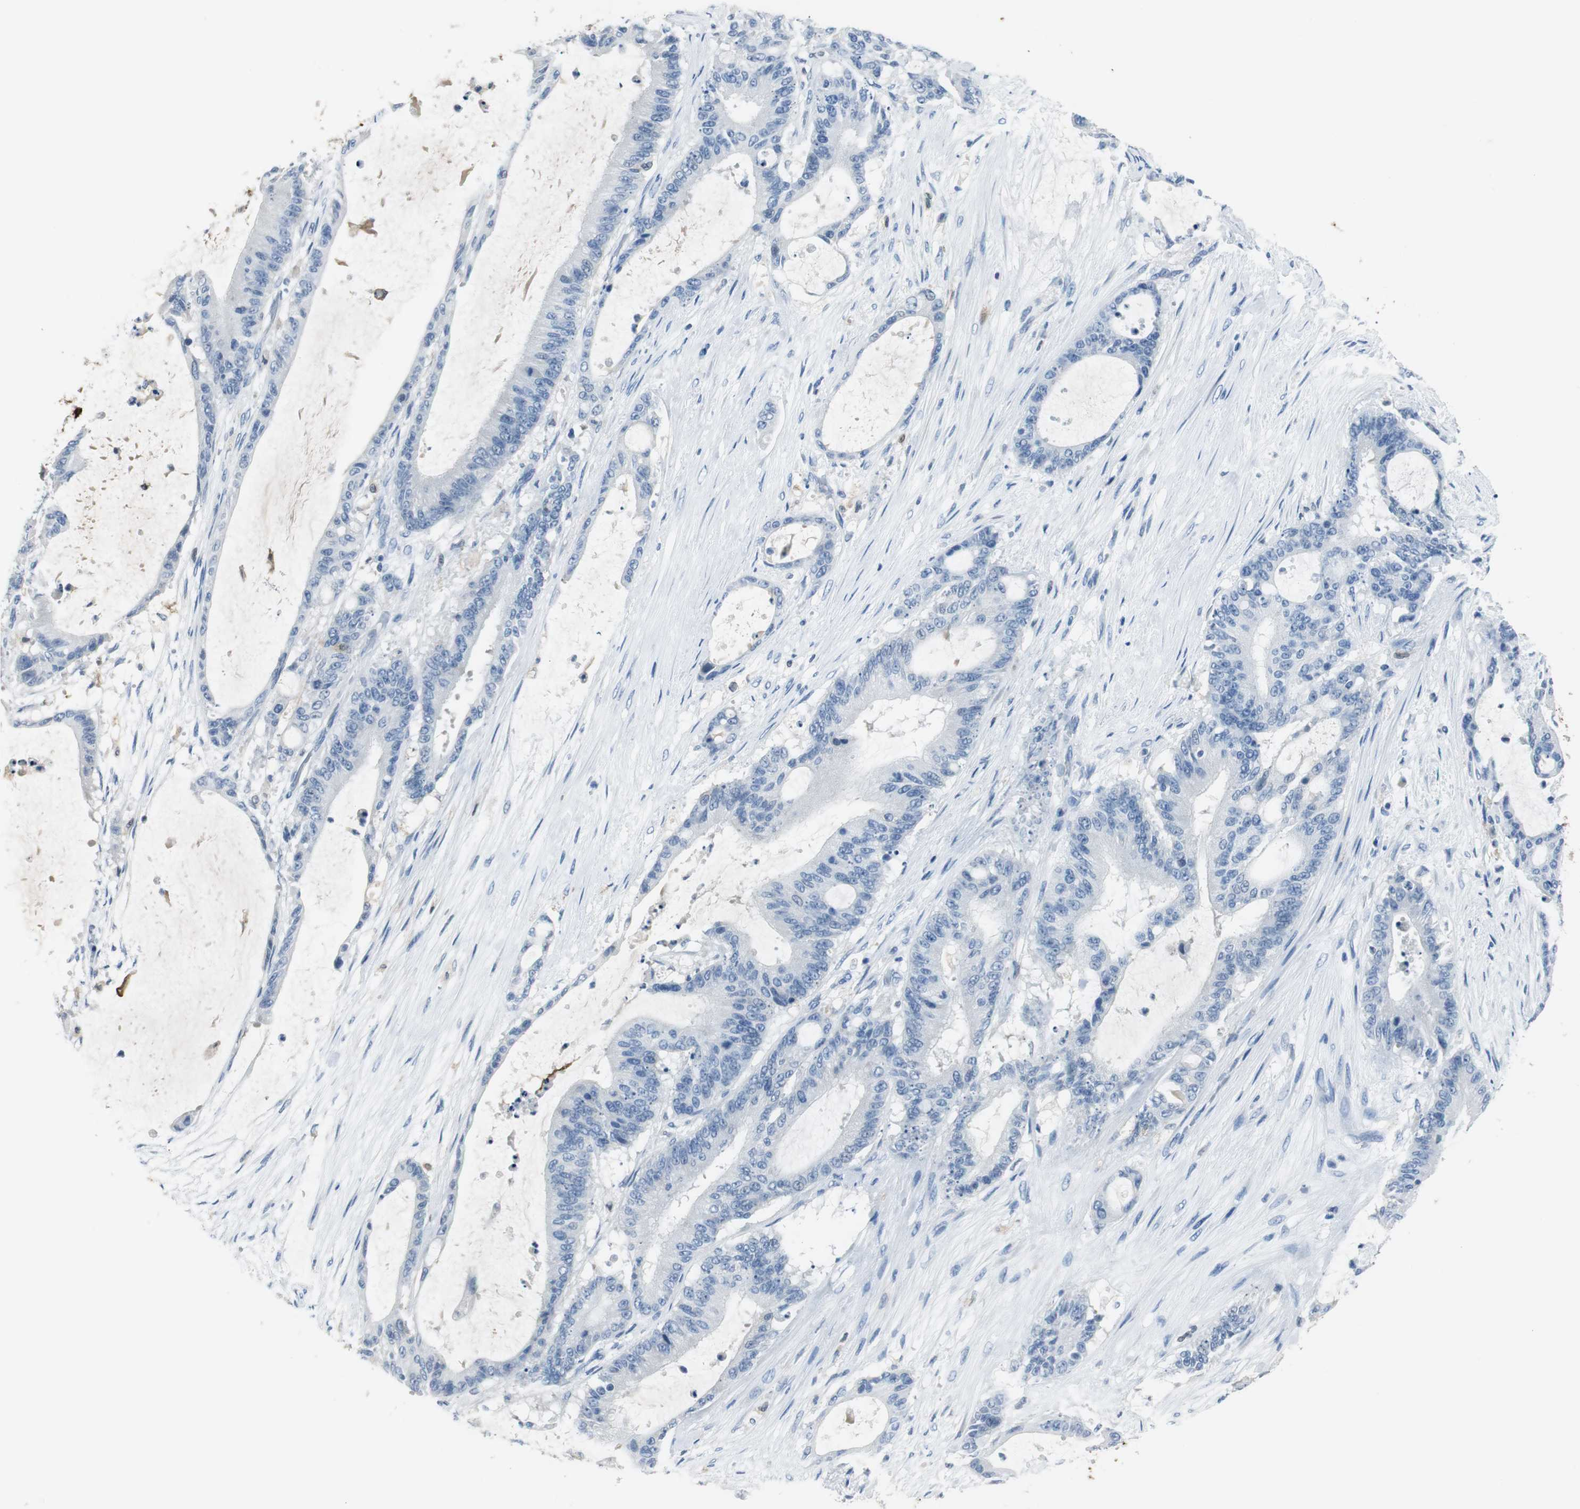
{"staining": {"intensity": "negative", "quantity": "none", "location": "none"}, "tissue": "liver cancer", "cell_type": "Tumor cells", "image_type": "cancer", "snomed": [{"axis": "morphology", "description": "Cholangiocarcinoma"}, {"axis": "topography", "description": "Liver"}], "caption": "Liver cholangiocarcinoma stained for a protein using IHC demonstrates no positivity tumor cells.", "gene": "FBP1", "patient": {"sex": "female", "age": 73}}